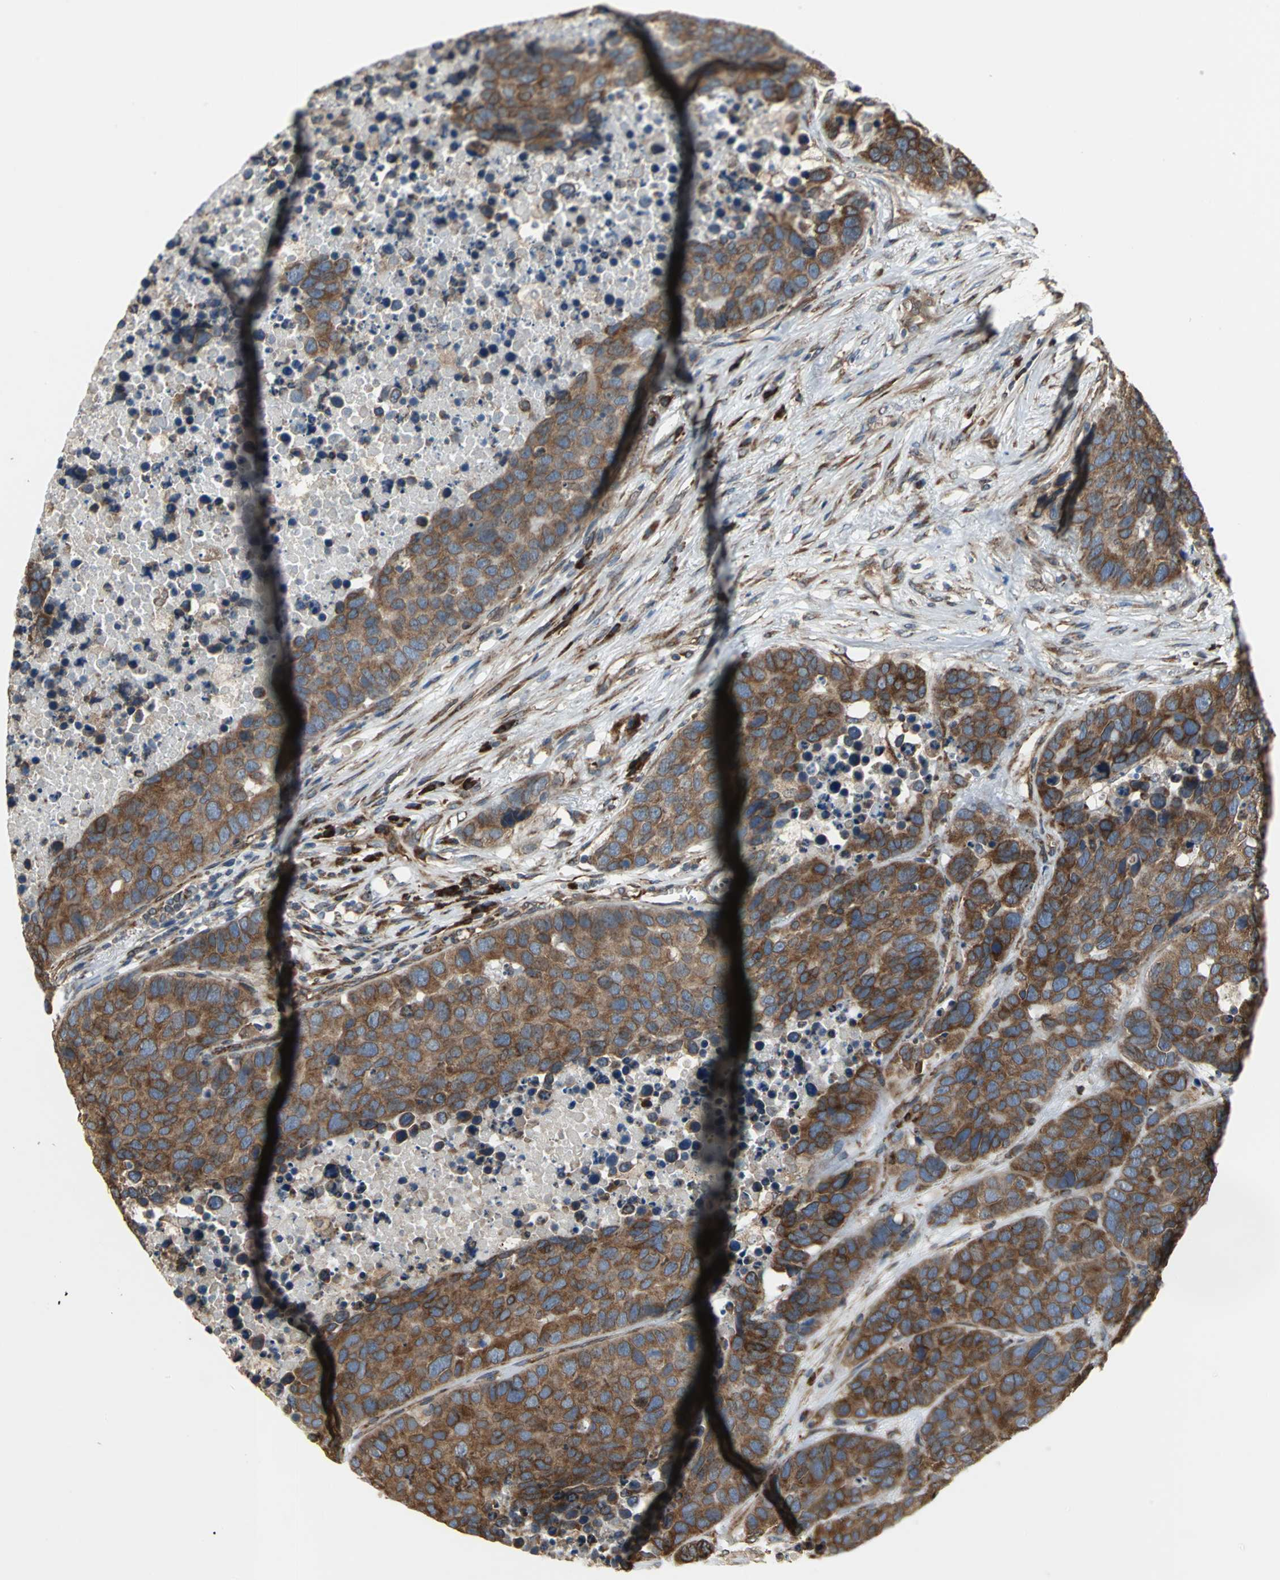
{"staining": {"intensity": "moderate", "quantity": ">75%", "location": "cytoplasmic/membranous"}, "tissue": "carcinoid", "cell_type": "Tumor cells", "image_type": "cancer", "snomed": [{"axis": "morphology", "description": "Carcinoid, malignant, NOS"}, {"axis": "topography", "description": "Lung"}], "caption": "Immunohistochemistry (IHC) of human carcinoid (malignant) exhibits medium levels of moderate cytoplasmic/membranous positivity in about >75% of tumor cells.", "gene": "SYVN1", "patient": {"sex": "male", "age": 60}}